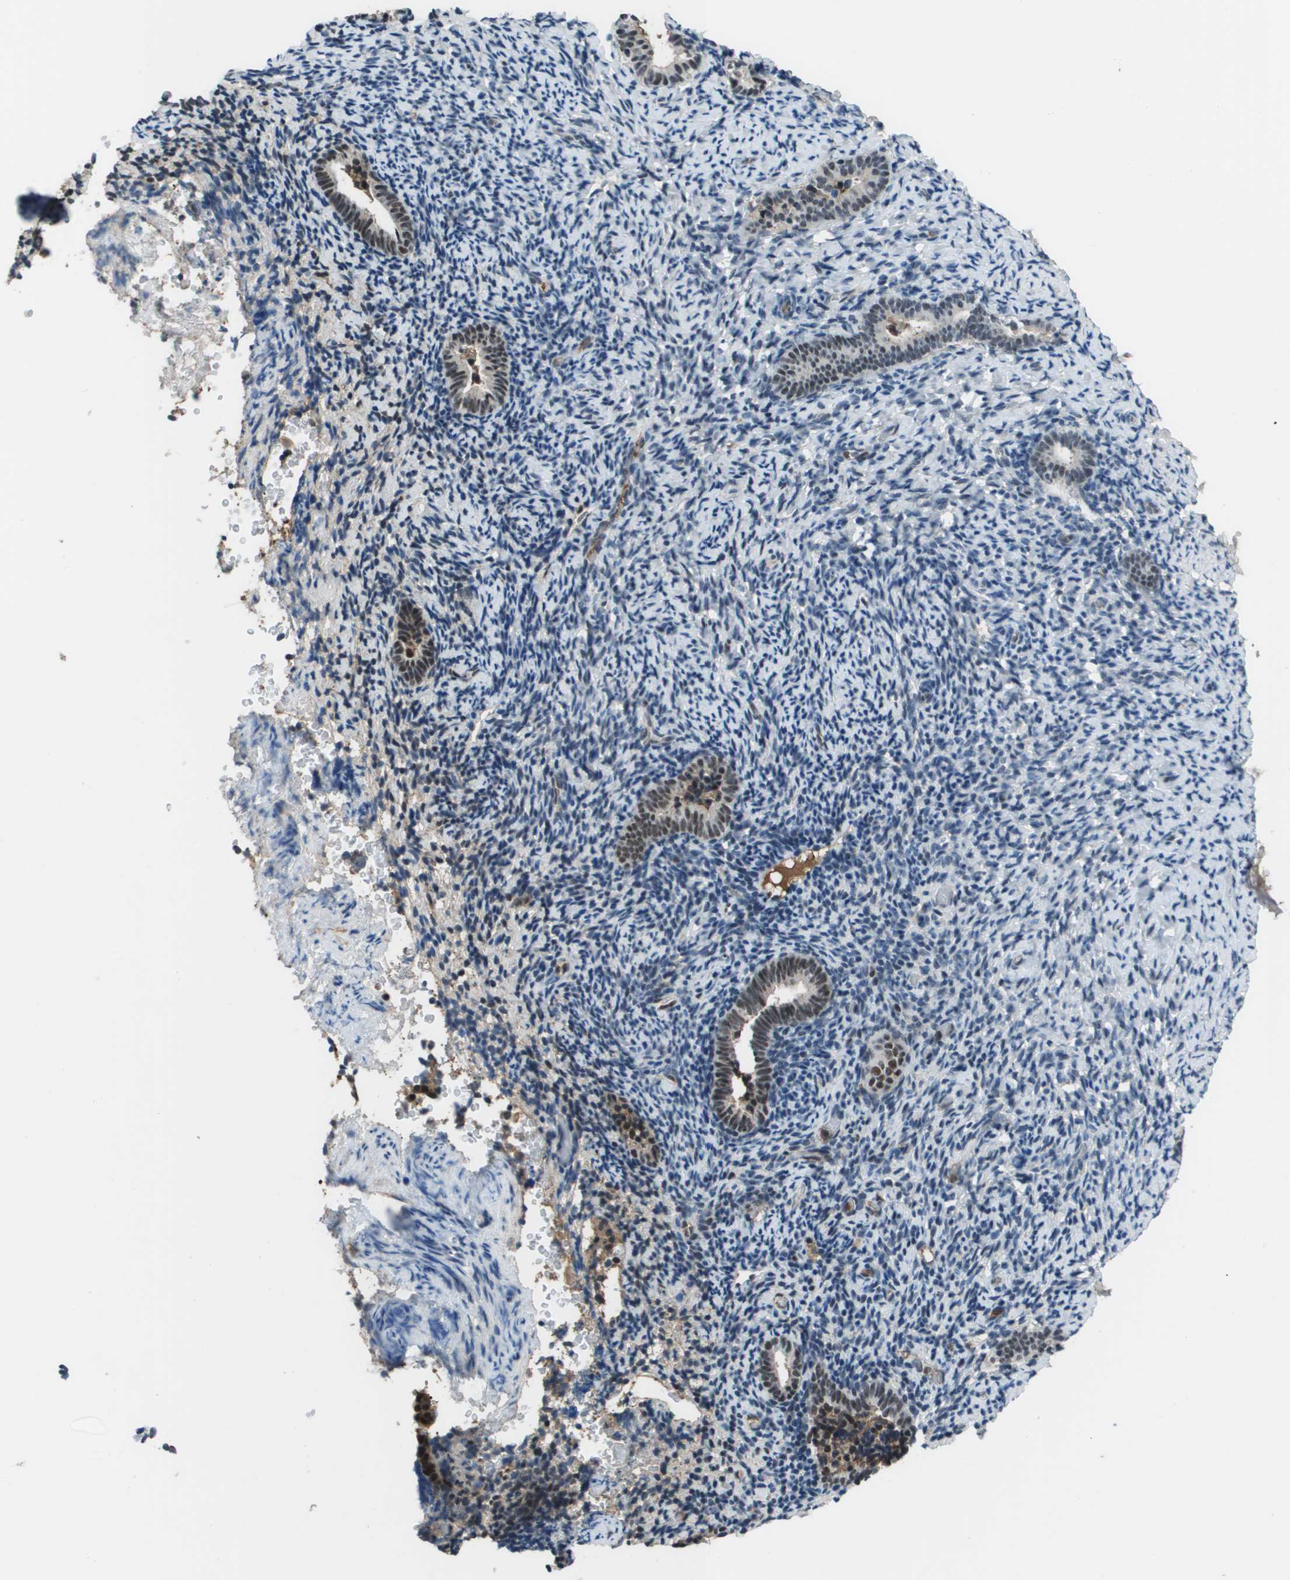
{"staining": {"intensity": "moderate", "quantity": "<25%", "location": "nuclear"}, "tissue": "endometrium", "cell_type": "Cells in endometrial stroma", "image_type": "normal", "snomed": [{"axis": "morphology", "description": "Normal tissue, NOS"}, {"axis": "topography", "description": "Endometrium"}], "caption": "Benign endometrium reveals moderate nuclear staining in about <25% of cells in endometrial stroma (DAB (3,3'-diaminobenzidine) IHC, brown staining for protein, blue staining for nuclei)..", "gene": "THRAP3", "patient": {"sex": "female", "age": 51}}